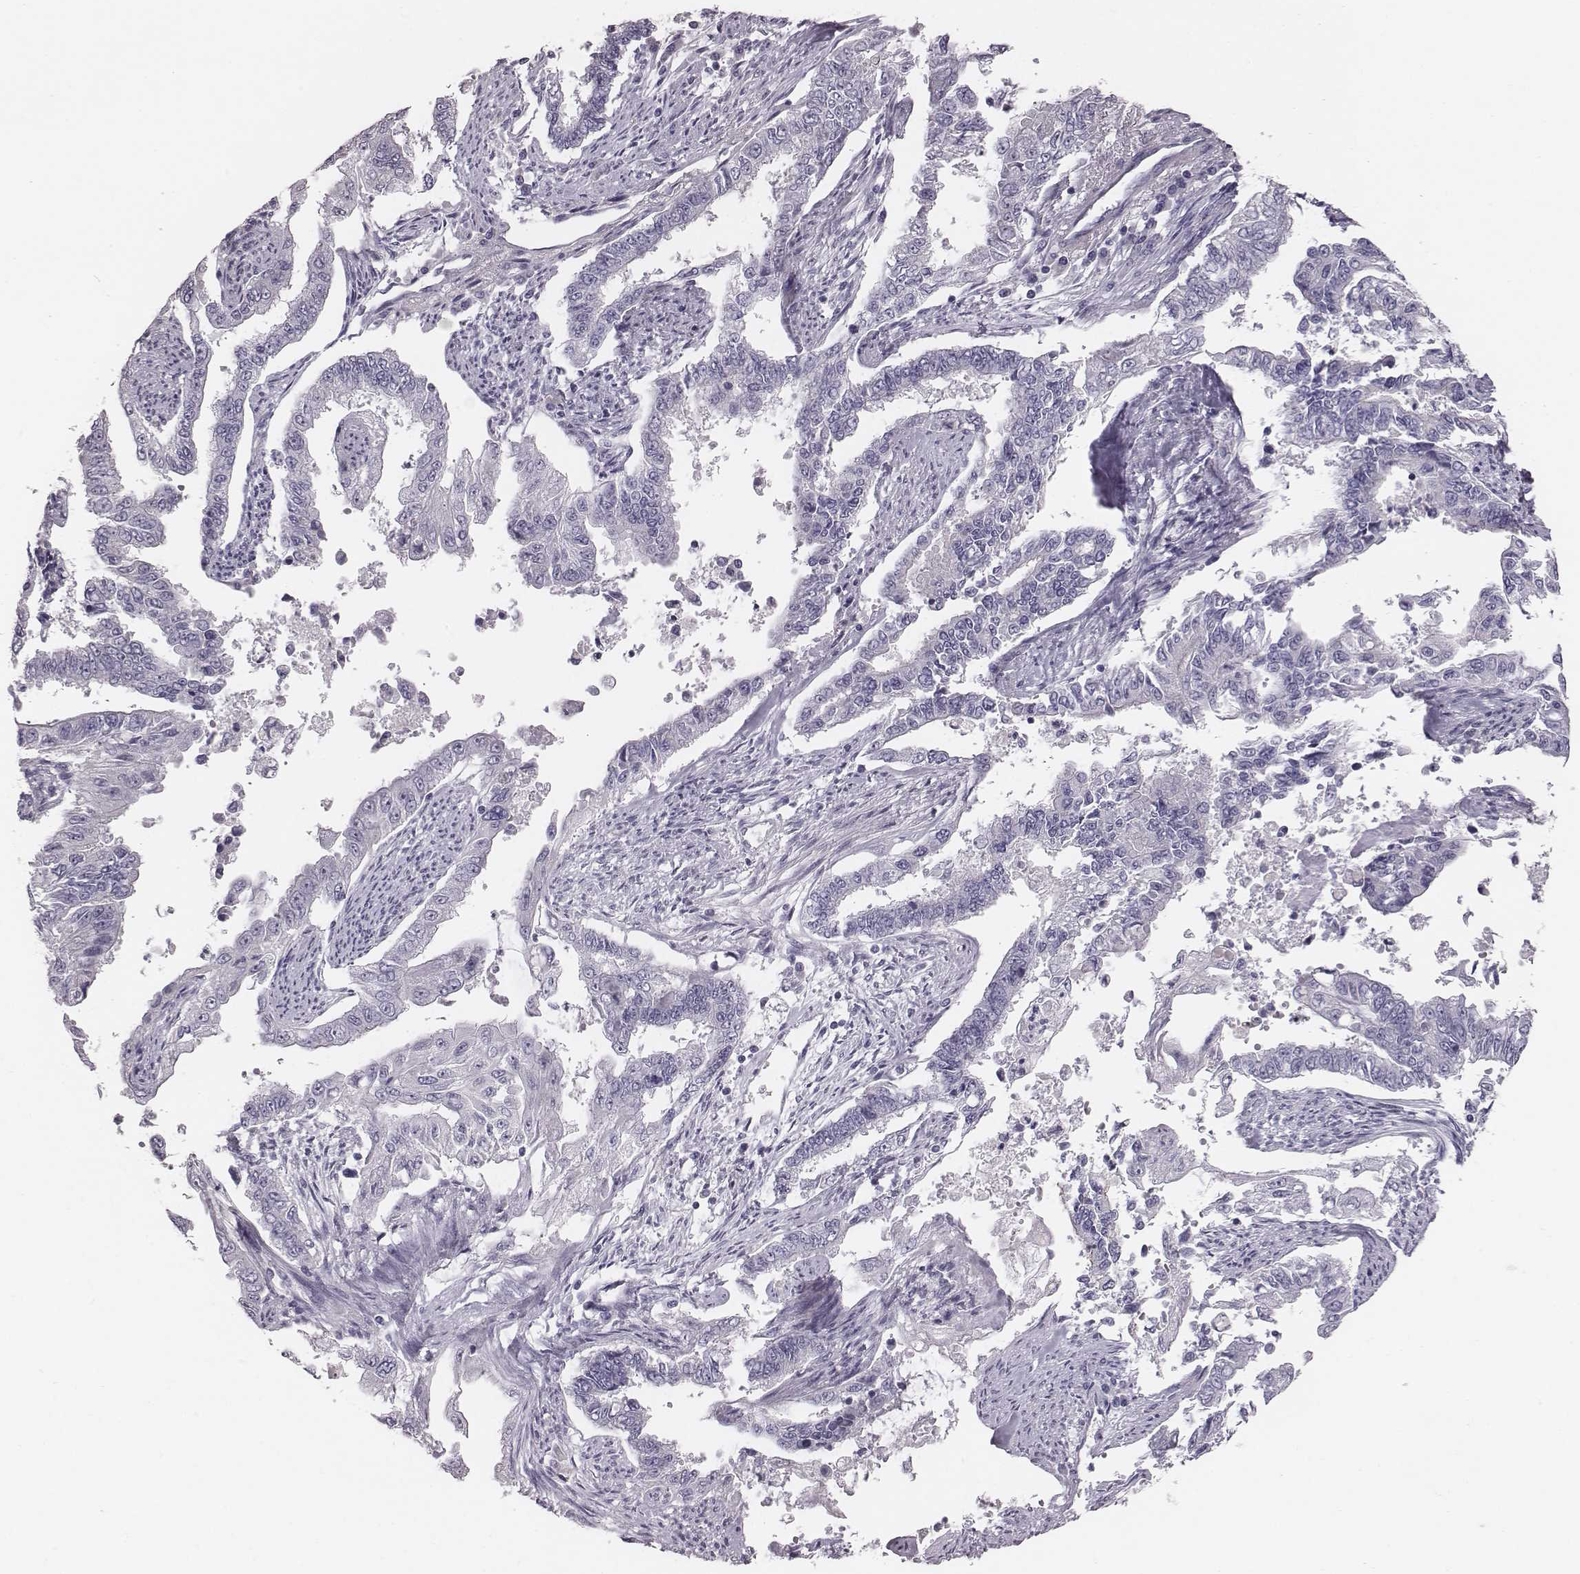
{"staining": {"intensity": "negative", "quantity": "none", "location": "none"}, "tissue": "endometrial cancer", "cell_type": "Tumor cells", "image_type": "cancer", "snomed": [{"axis": "morphology", "description": "Adenocarcinoma, NOS"}, {"axis": "topography", "description": "Uterus"}], "caption": "The immunohistochemistry (IHC) histopathology image has no significant staining in tumor cells of endometrial cancer (adenocarcinoma) tissue.", "gene": "CACNG4", "patient": {"sex": "female", "age": 59}}